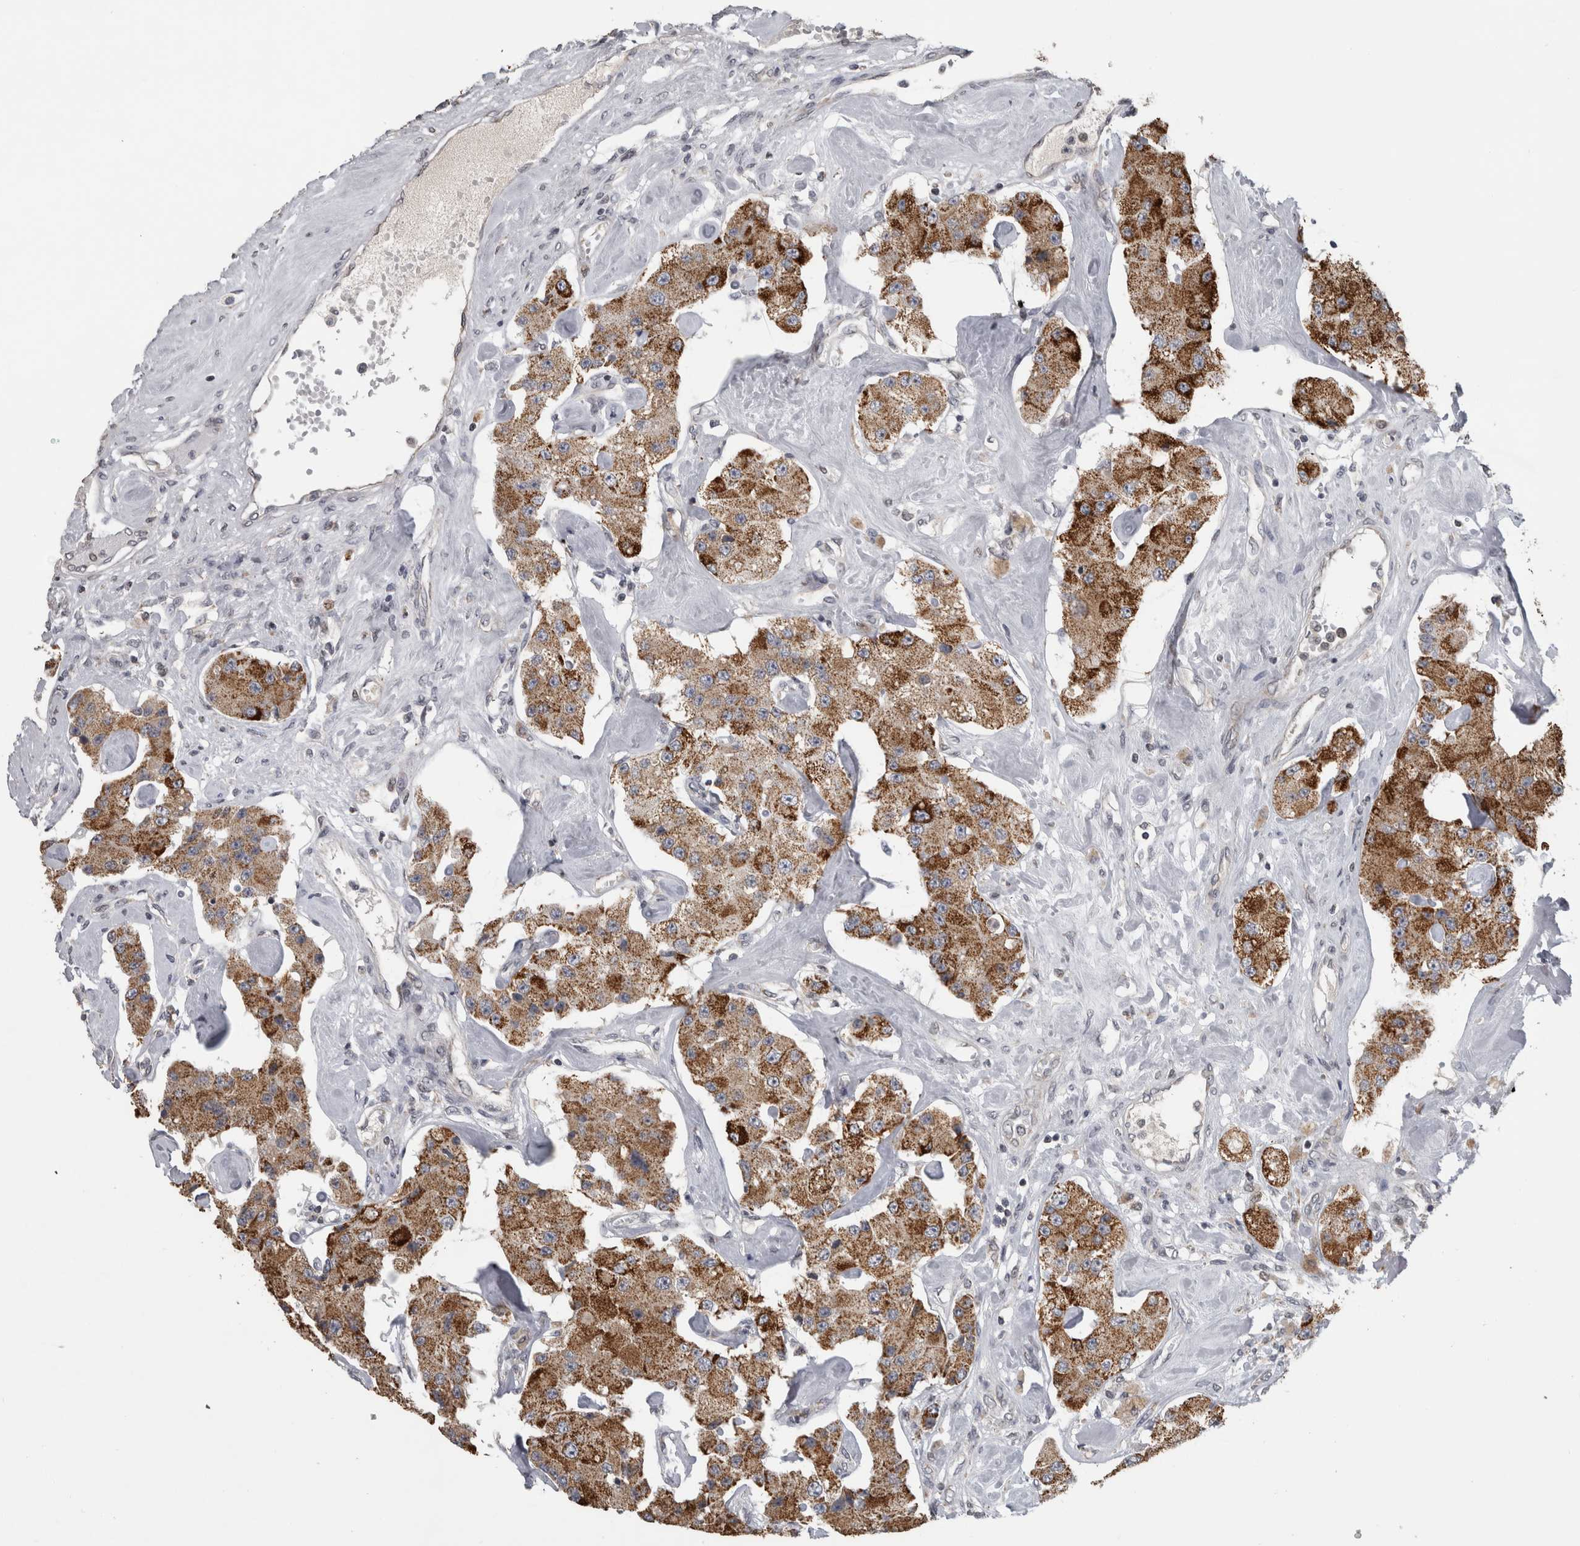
{"staining": {"intensity": "moderate", "quantity": ">75%", "location": "cytoplasmic/membranous"}, "tissue": "carcinoid", "cell_type": "Tumor cells", "image_type": "cancer", "snomed": [{"axis": "morphology", "description": "Carcinoid, malignant, NOS"}, {"axis": "topography", "description": "Pancreas"}], "caption": "Carcinoid was stained to show a protein in brown. There is medium levels of moderate cytoplasmic/membranous expression in about >75% of tumor cells.", "gene": "OR2K2", "patient": {"sex": "male", "age": 41}}